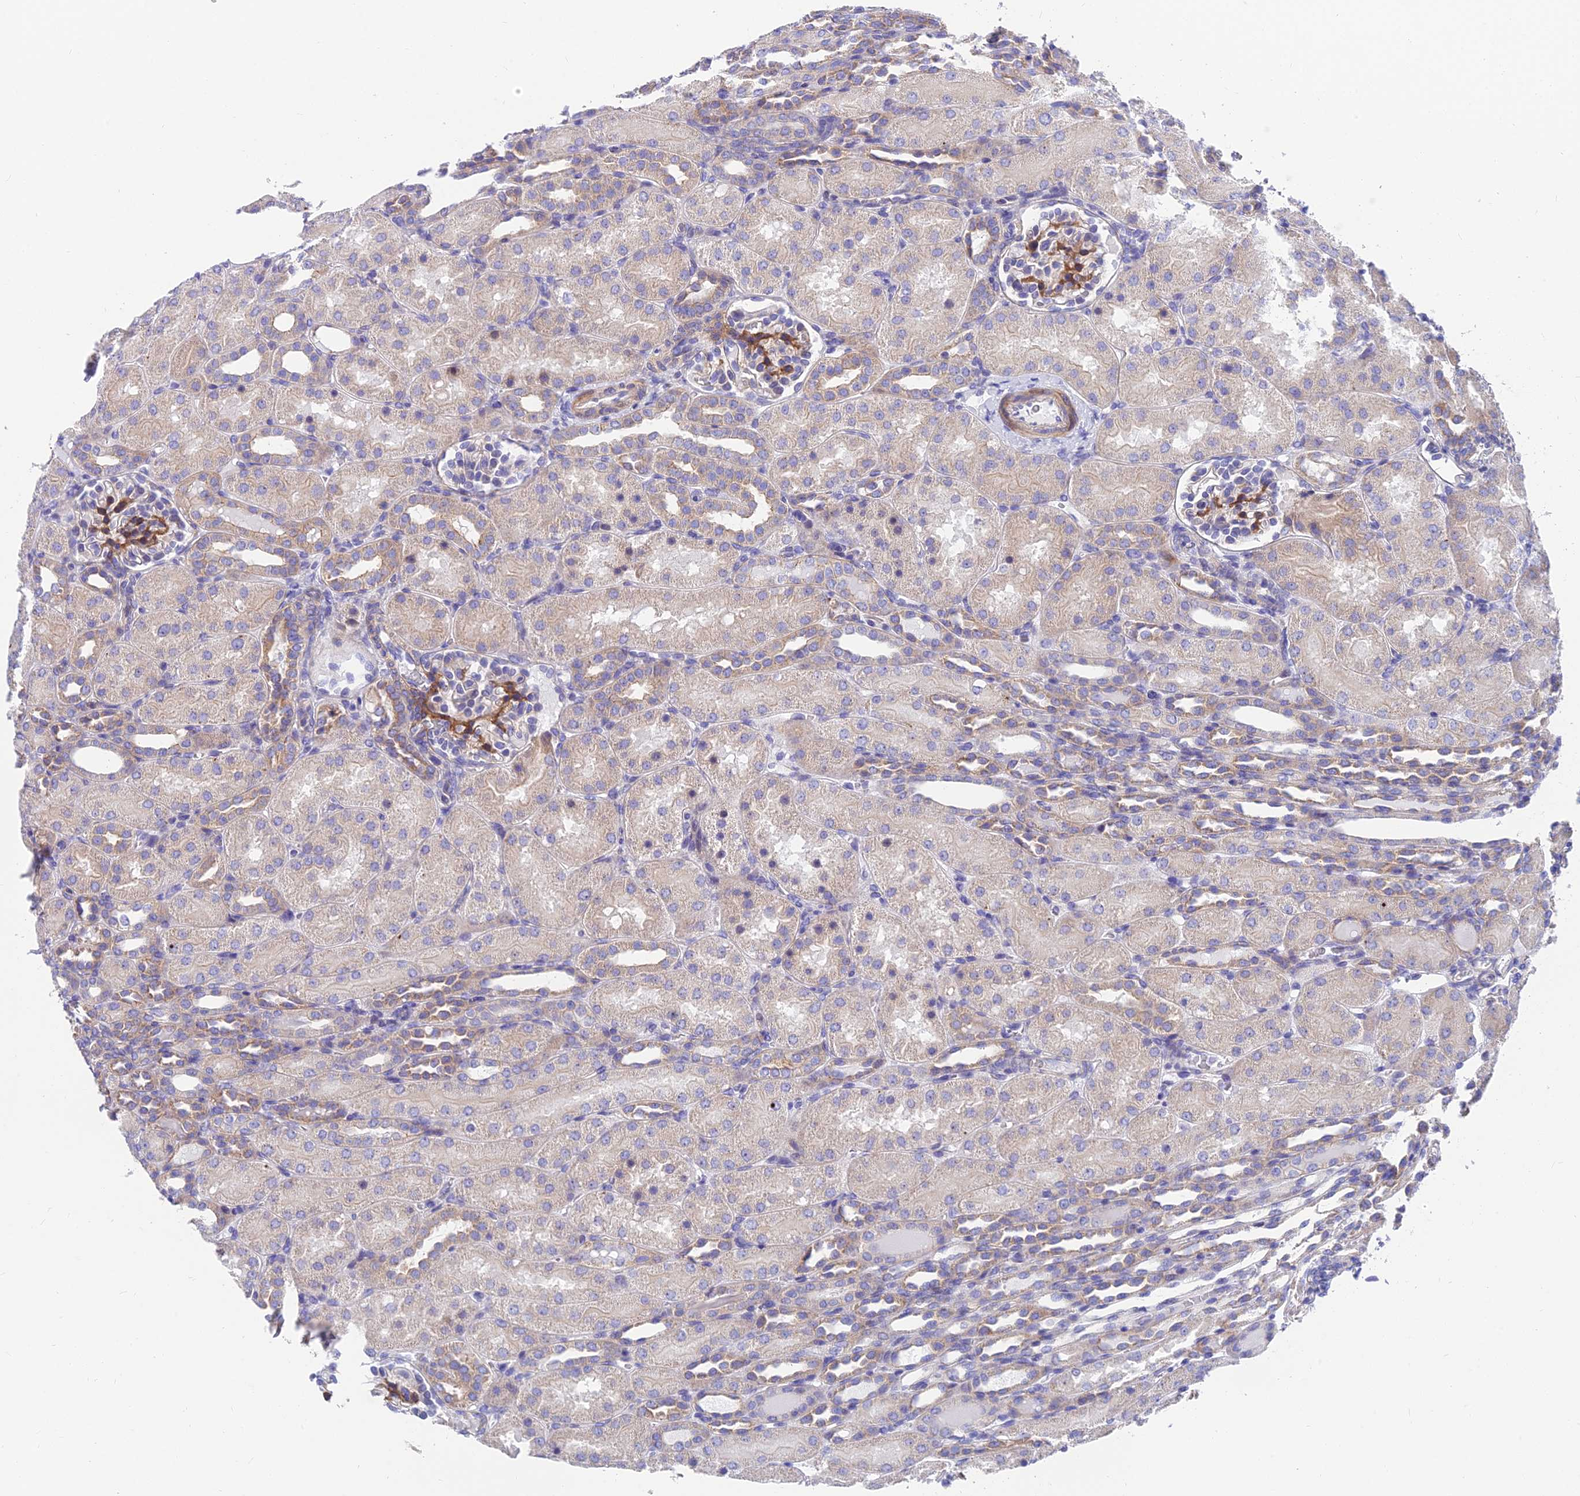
{"staining": {"intensity": "moderate", "quantity": "<25%", "location": "cytoplasmic/membranous"}, "tissue": "kidney", "cell_type": "Cells in glomeruli", "image_type": "normal", "snomed": [{"axis": "morphology", "description": "Normal tissue, NOS"}, {"axis": "topography", "description": "Kidney"}], "caption": "Protein analysis of normal kidney demonstrates moderate cytoplasmic/membranous positivity in about <25% of cells in glomeruli.", "gene": "MVB12A", "patient": {"sex": "male", "age": 1}}